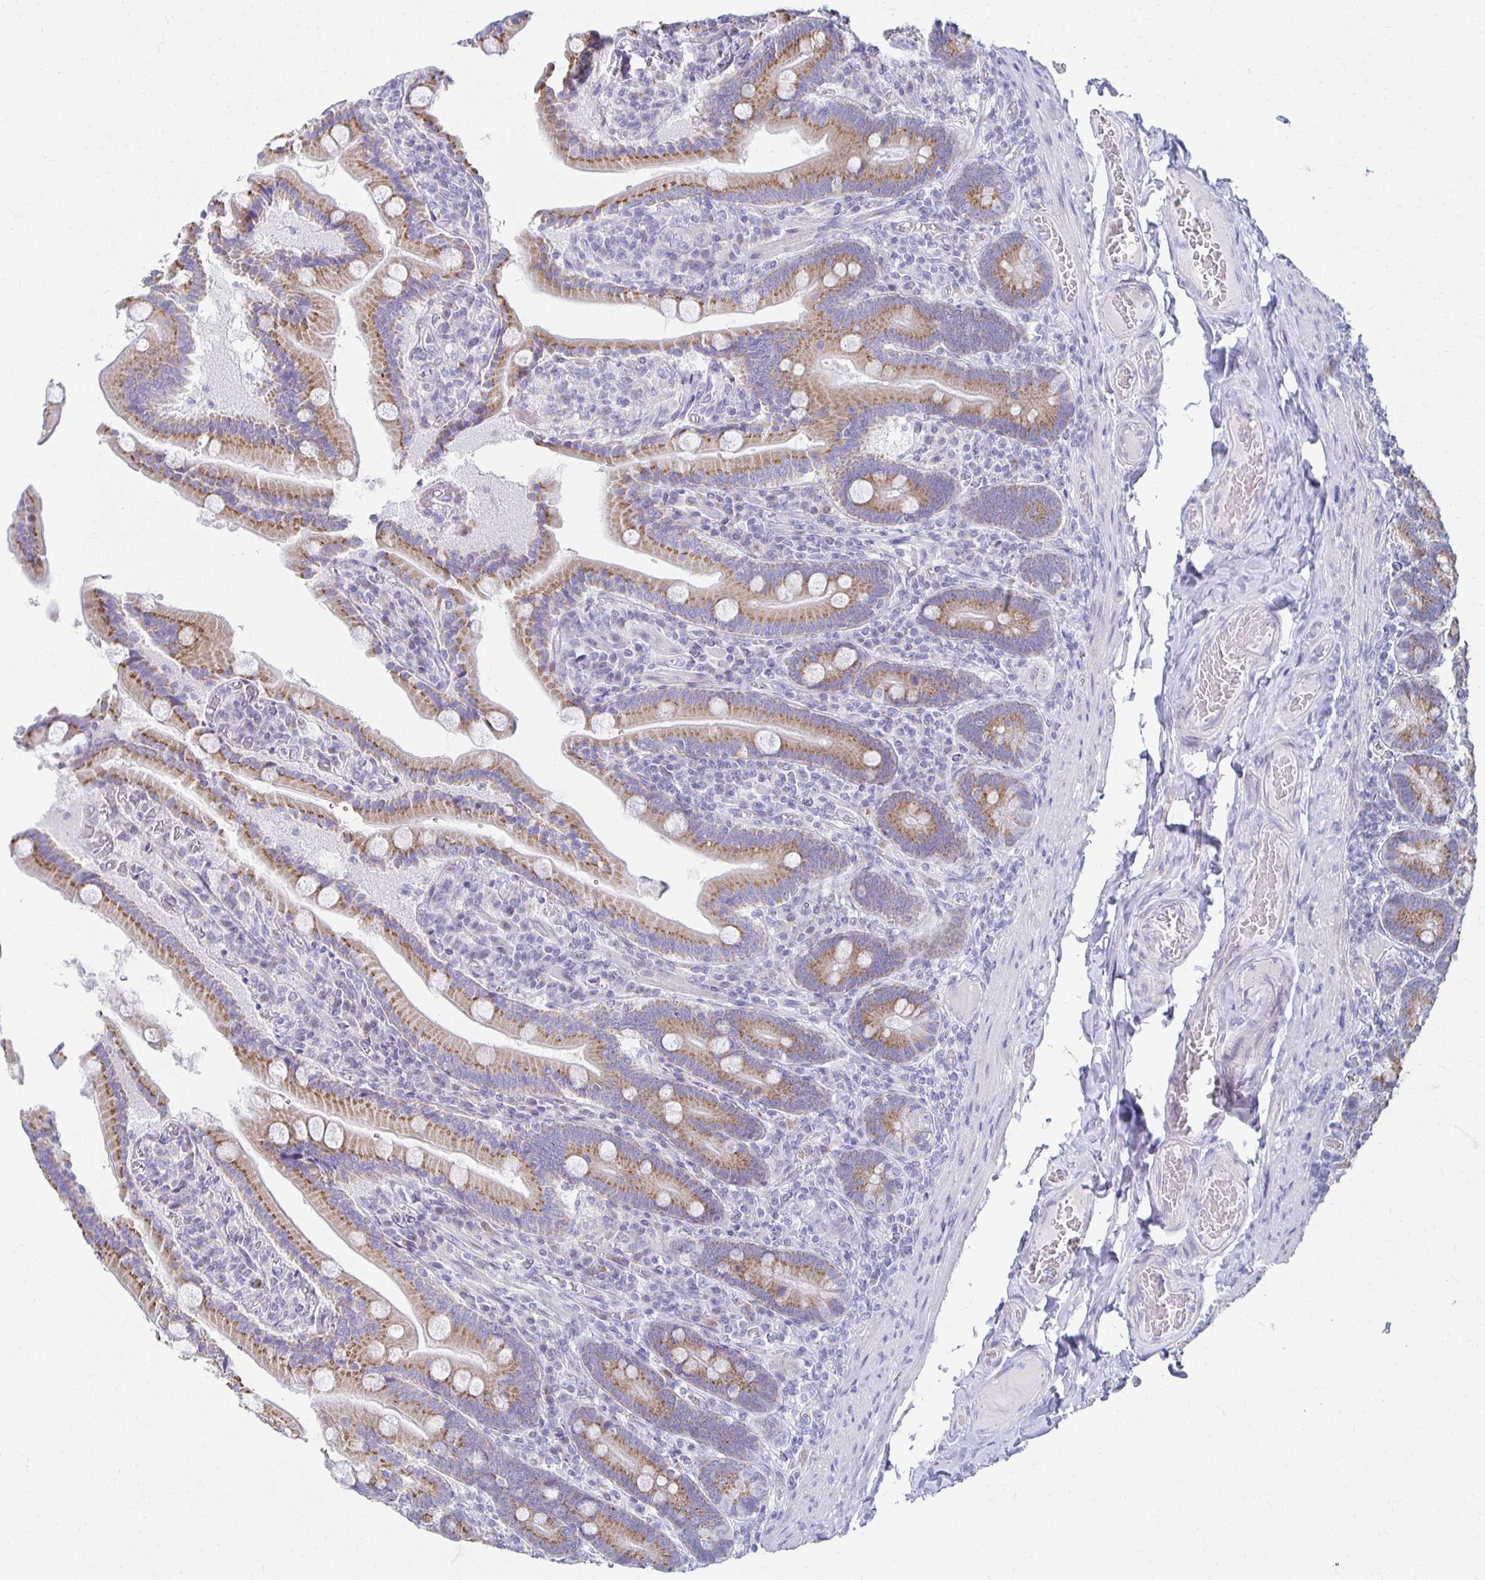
{"staining": {"intensity": "moderate", "quantity": "25%-75%", "location": "cytoplasmic/membranous"}, "tissue": "duodenum", "cell_type": "Glandular cells", "image_type": "normal", "snomed": [{"axis": "morphology", "description": "Normal tissue, NOS"}, {"axis": "topography", "description": "Duodenum"}], "caption": "This is a photomicrograph of immunohistochemistry staining of unremarkable duodenum, which shows moderate positivity in the cytoplasmic/membranous of glandular cells.", "gene": "TEX44", "patient": {"sex": "female", "age": 62}}